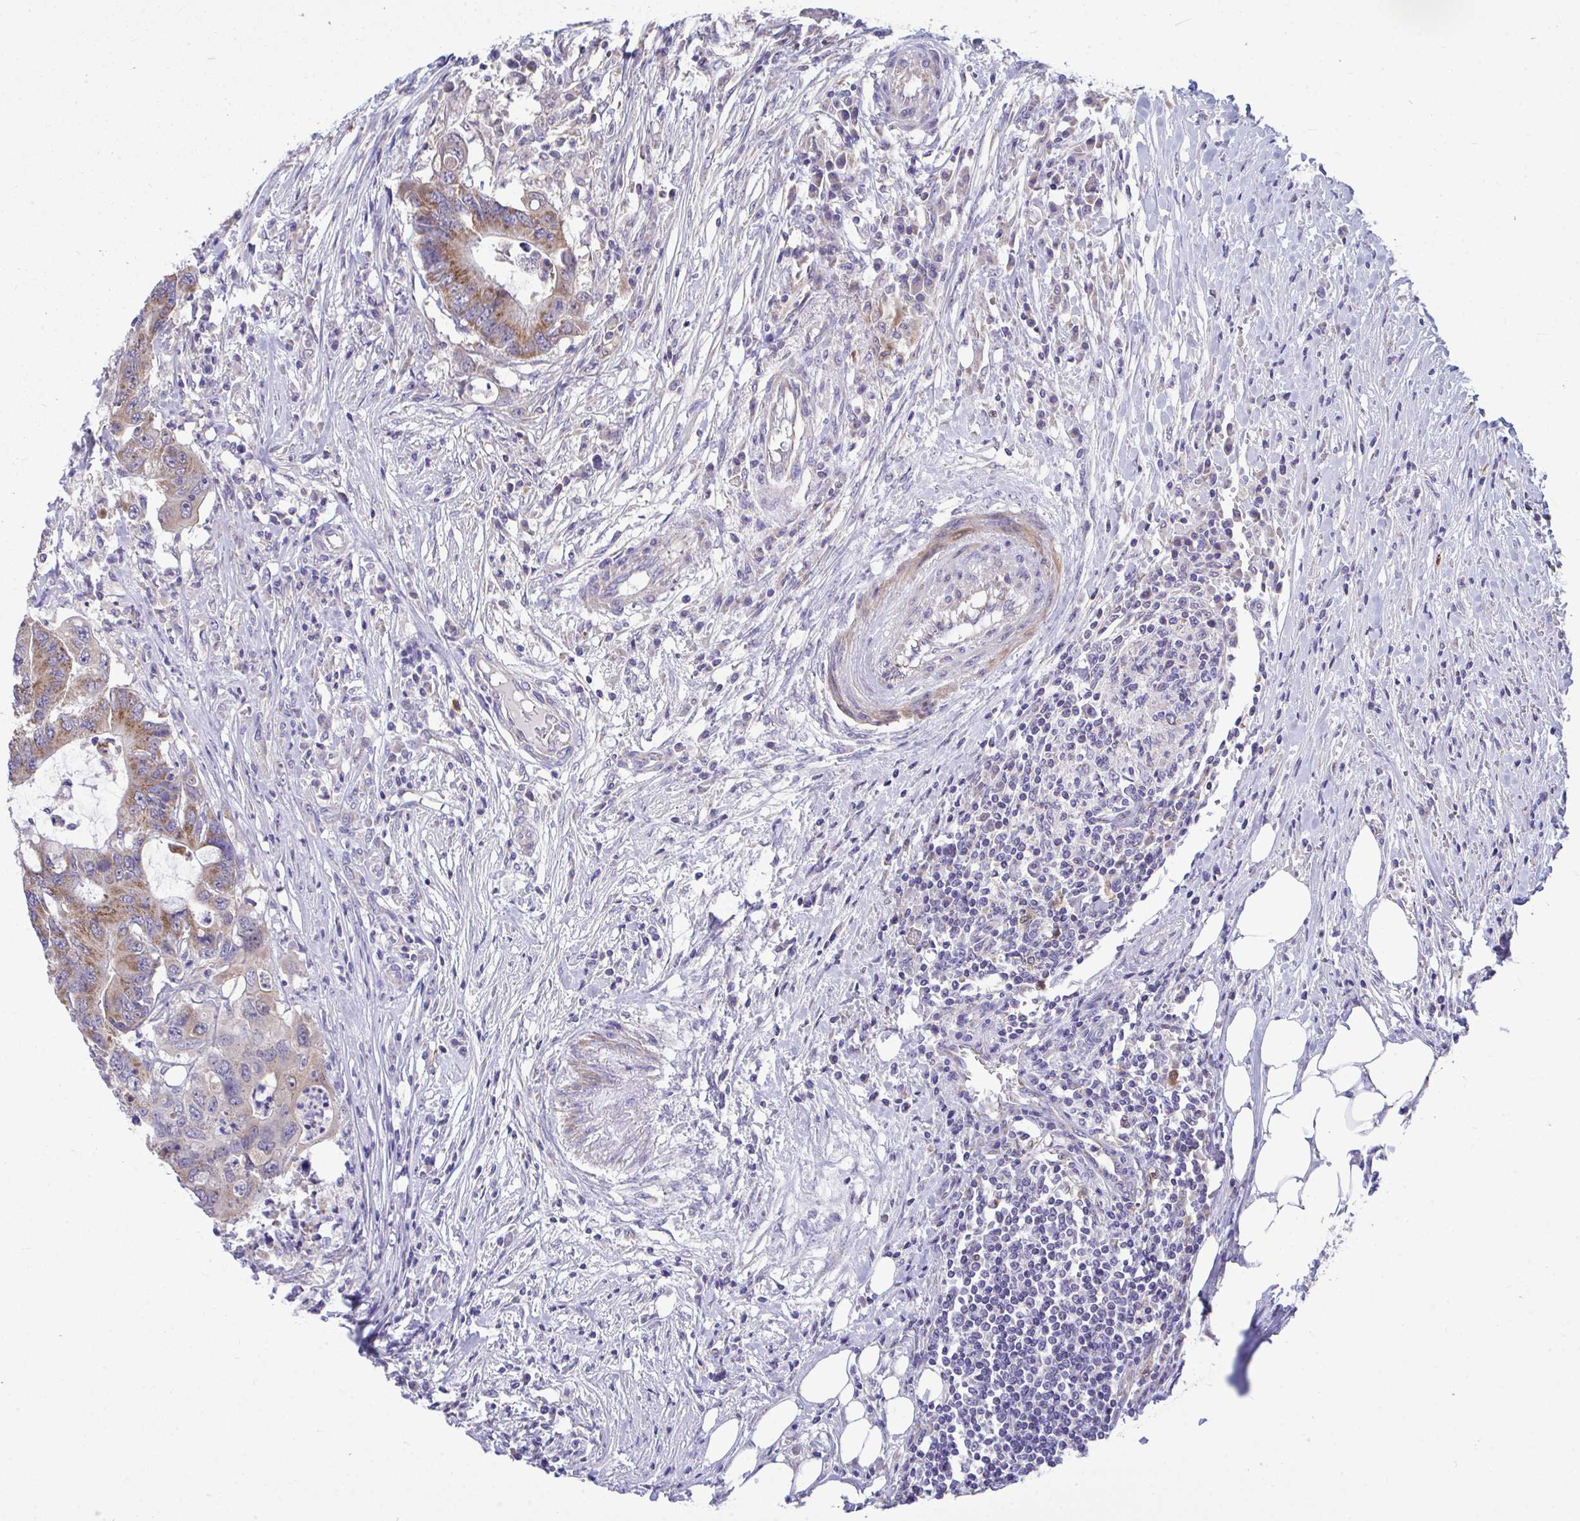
{"staining": {"intensity": "moderate", "quantity": ">75%", "location": "cytoplasmic/membranous"}, "tissue": "colorectal cancer", "cell_type": "Tumor cells", "image_type": "cancer", "snomed": [{"axis": "morphology", "description": "Adenocarcinoma, NOS"}, {"axis": "topography", "description": "Colon"}], "caption": "Protein staining of adenocarcinoma (colorectal) tissue displays moderate cytoplasmic/membranous staining in about >75% of tumor cells.", "gene": "SARS2", "patient": {"sex": "male", "age": 71}}